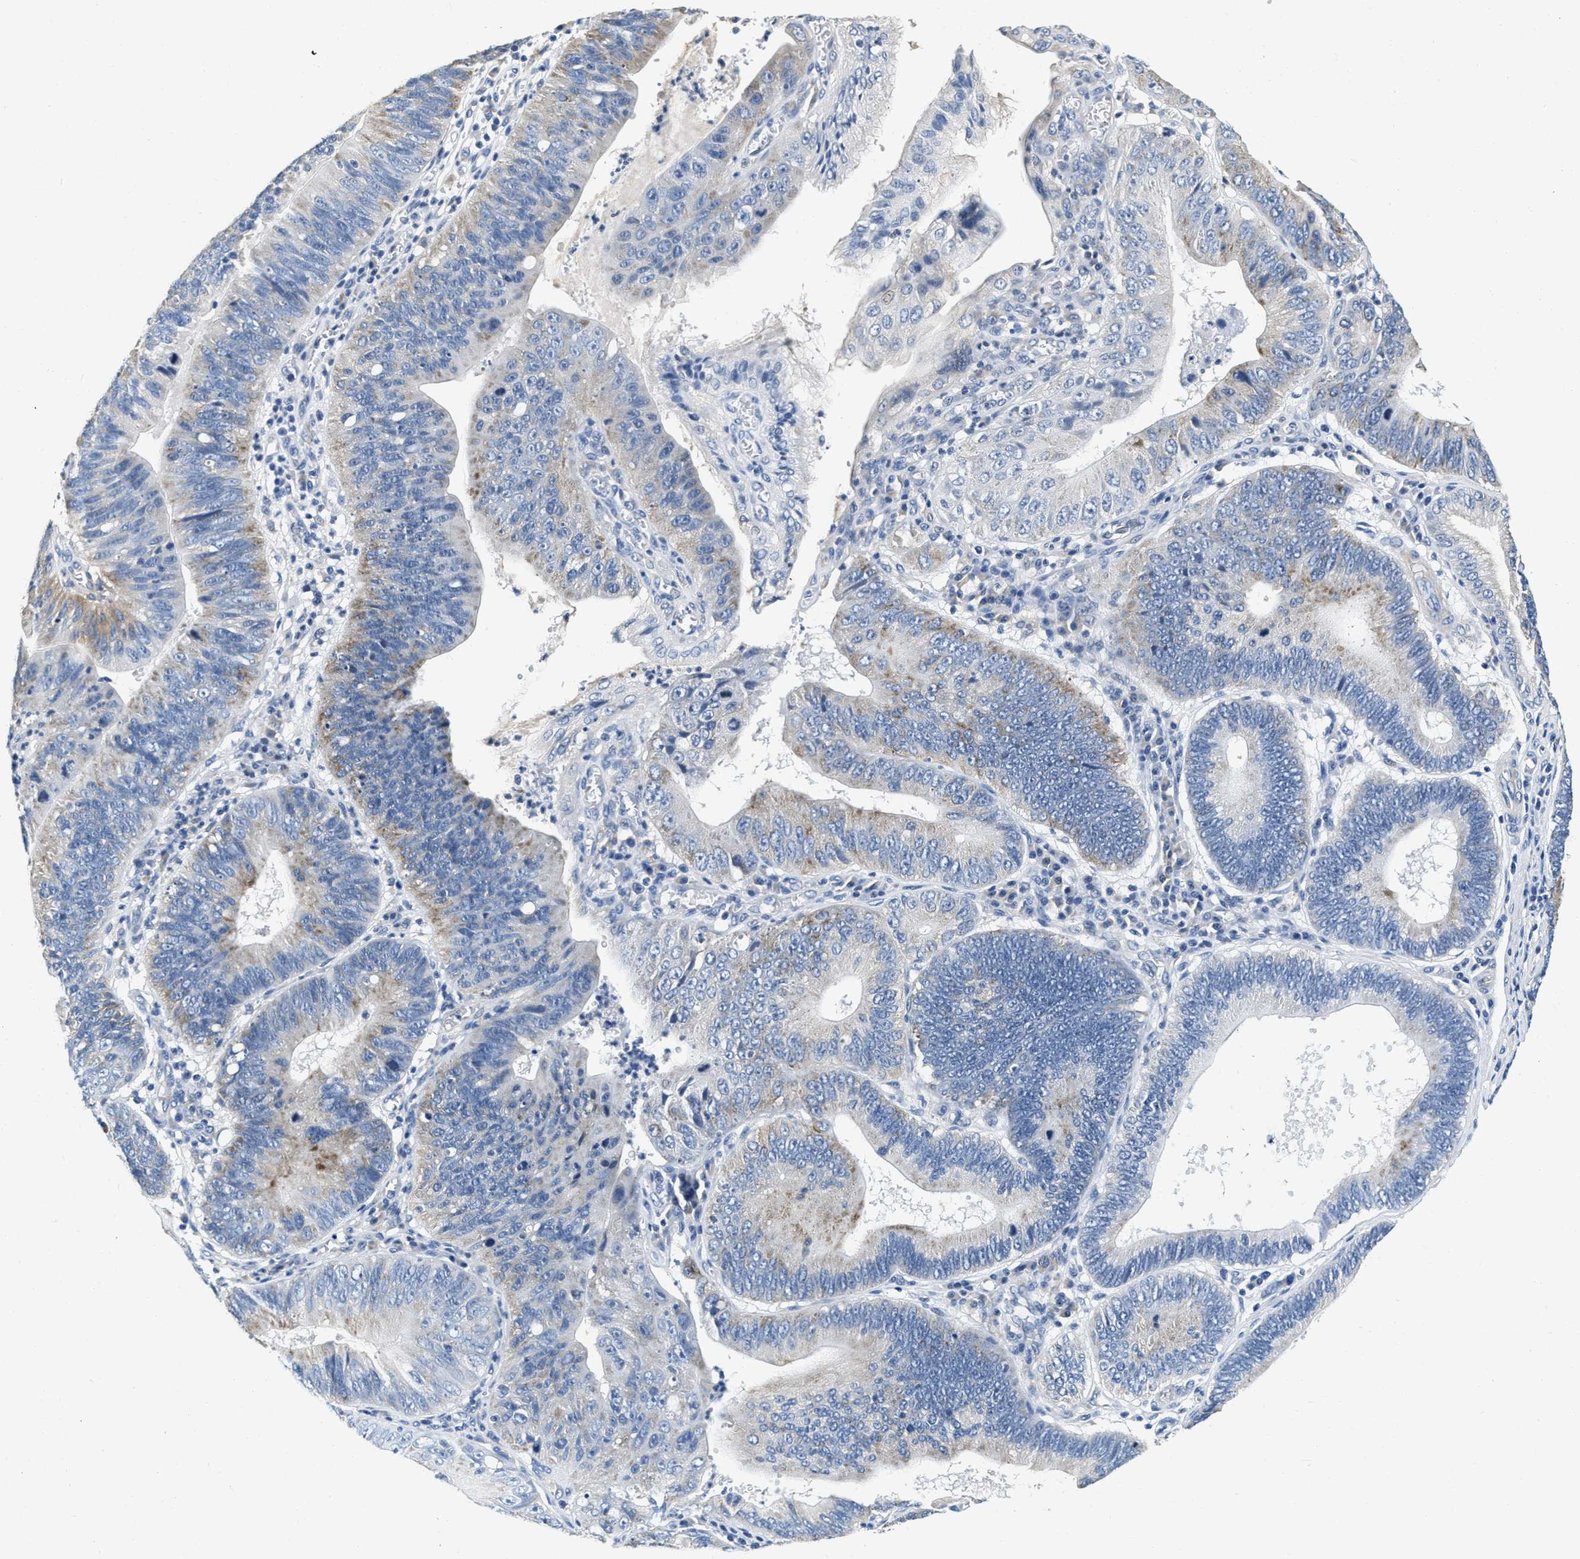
{"staining": {"intensity": "weak", "quantity": "25%-75%", "location": "cytoplasmic/membranous"}, "tissue": "stomach cancer", "cell_type": "Tumor cells", "image_type": "cancer", "snomed": [{"axis": "morphology", "description": "Adenocarcinoma, NOS"}, {"axis": "topography", "description": "Stomach"}], "caption": "A histopathology image of human adenocarcinoma (stomach) stained for a protein displays weak cytoplasmic/membranous brown staining in tumor cells.", "gene": "EIF2AK2", "patient": {"sex": "male", "age": 59}}